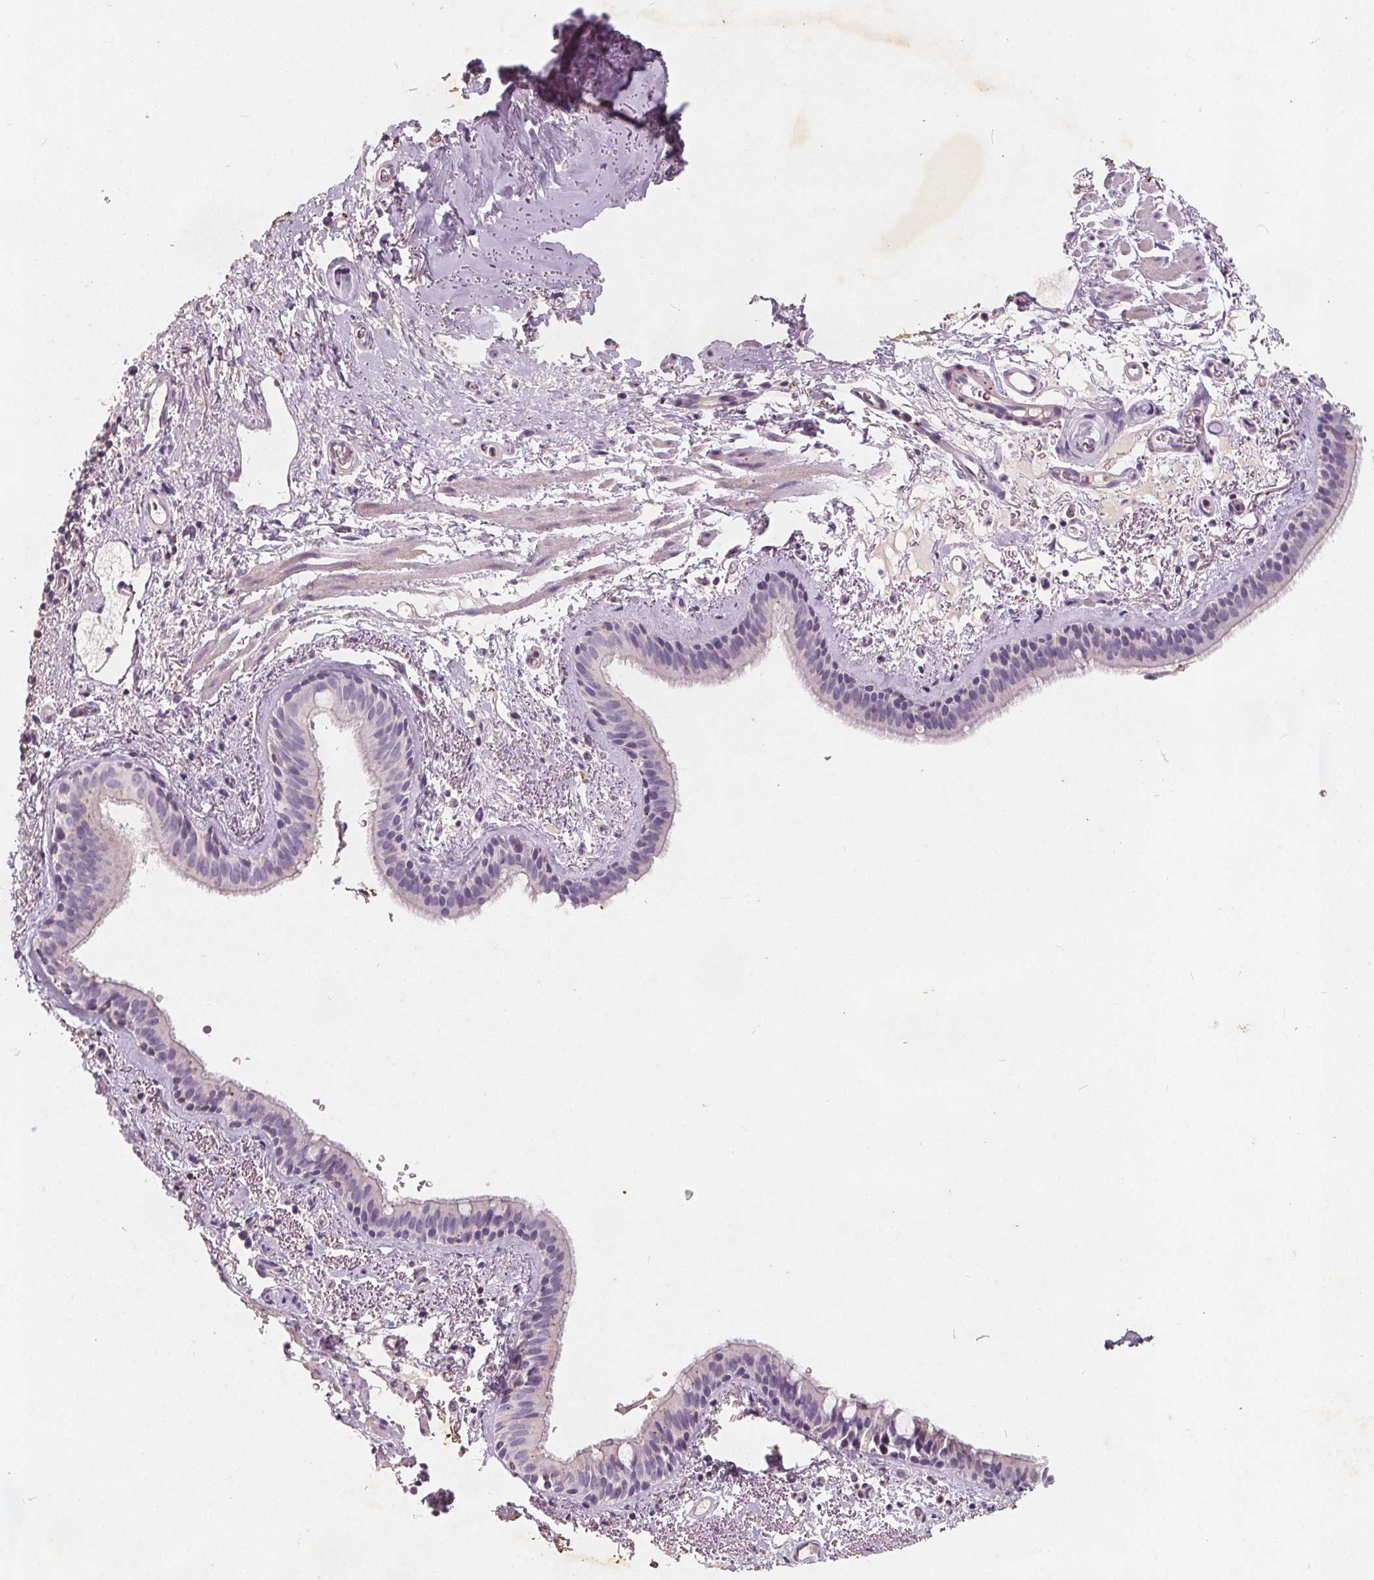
{"staining": {"intensity": "negative", "quantity": "none", "location": "none"}, "tissue": "bronchus", "cell_type": "Respiratory epithelial cells", "image_type": "normal", "snomed": [{"axis": "morphology", "description": "Normal tissue, NOS"}, {"axis": "topography", "description": "Bronchus"}], "caption": "There is no significant staining in respiratory epithelial cells of bronchus. Brightfield microscopy of IHC stained with DAB (3,3'-diaminobenzidine) (brown) and hematoxylin (blue), captured at high magnification.", "gene": "C19orf84", "patient": {"sex": "female", "age": 61}}